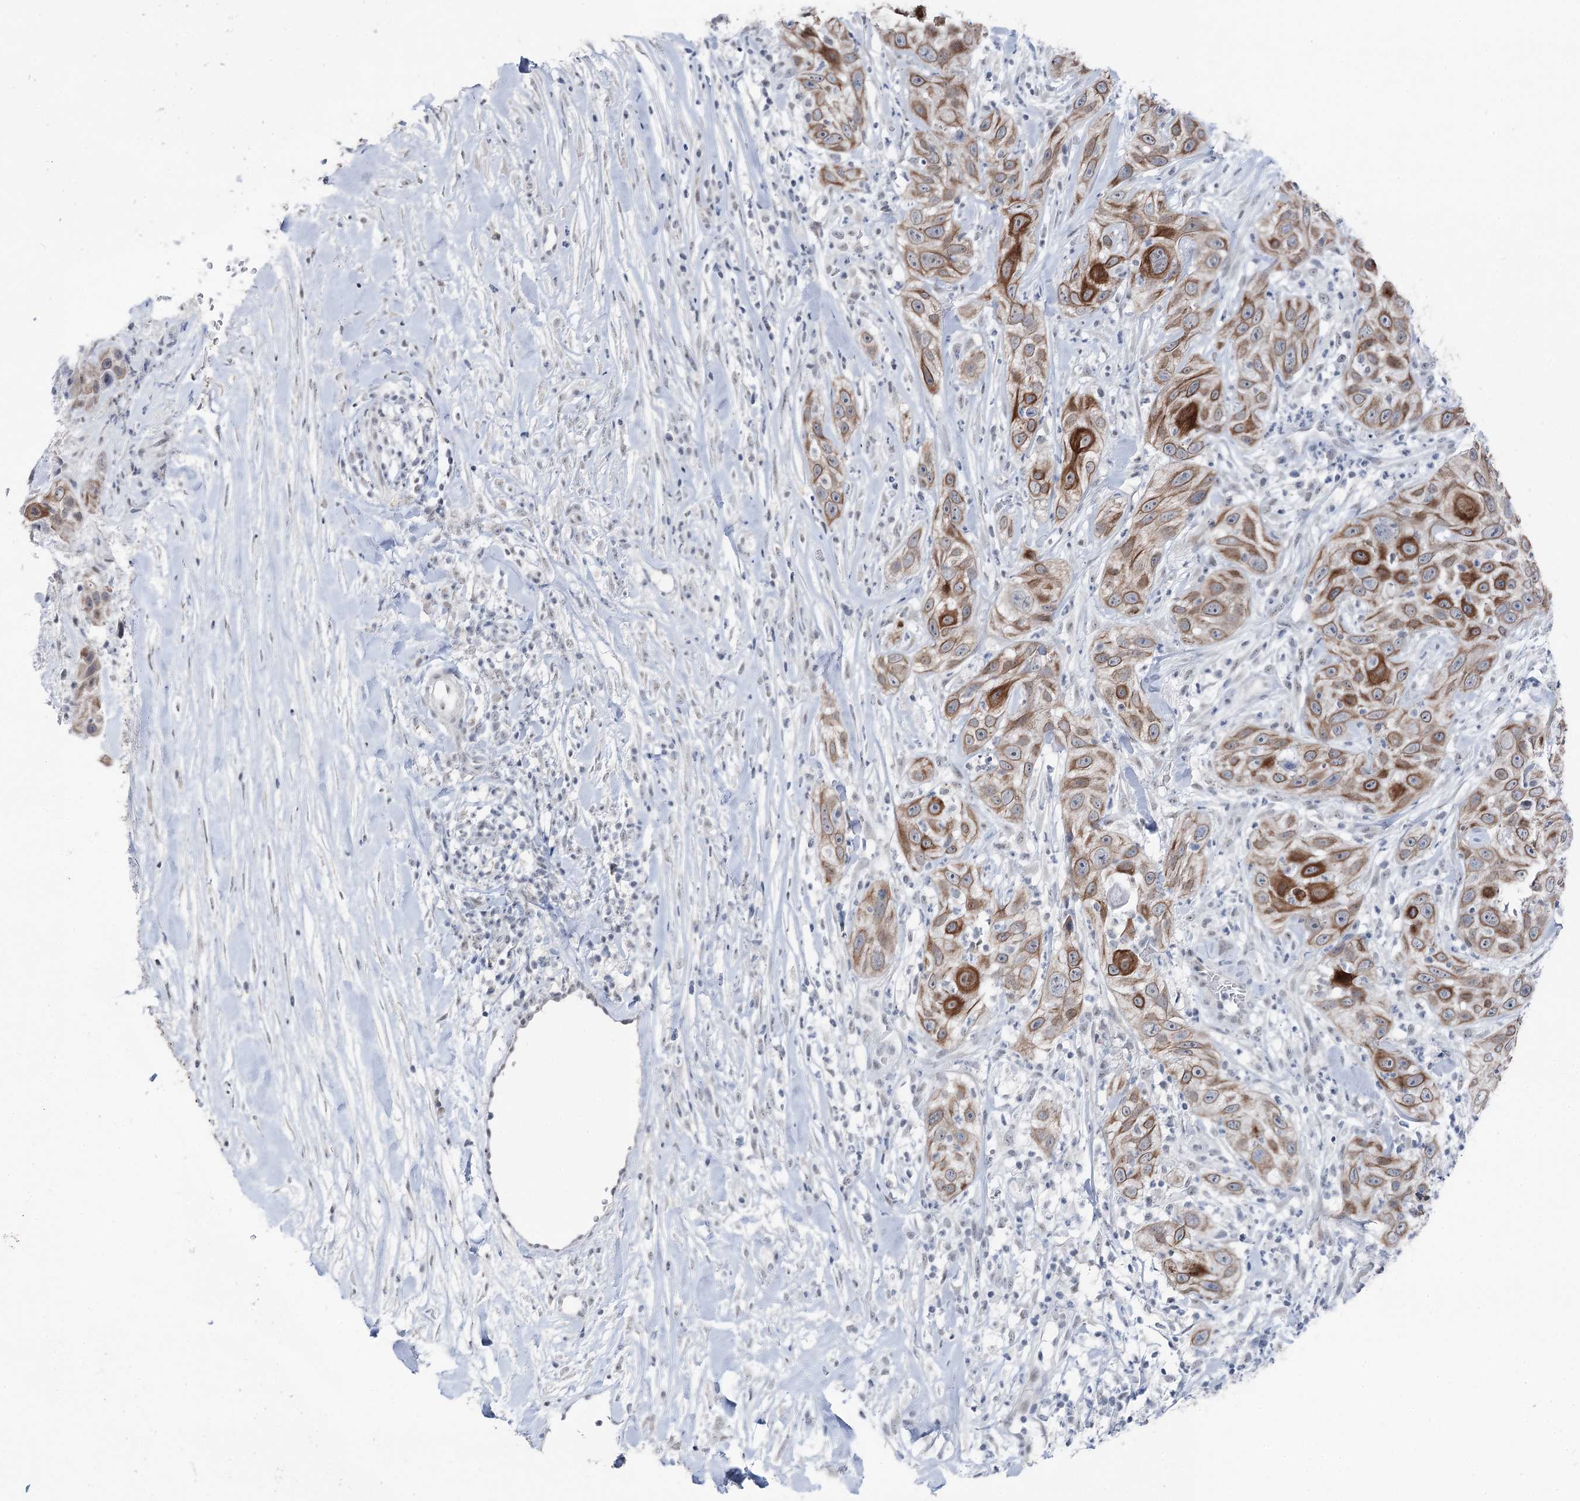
{"staining": {"intensity": "strong", "quantity": ">75%", "location": "cytoplasmic/membranous"}, "tissue": "skin cancer", "cell_type": "Tumor cells", "image_type": "cancer", "snomed": [{"axis": "morphology", "description": "Squamous cell carcinoma, NOS"}, {"axis": "topography", "description": "Skin"}], "caption": "Protein expression analysis of human squamous cell carcinoma (skin) reveals strong cytoplasmic/membranous positivity in approximately >75% of tumor cells.", "gene": "STEEP1", "patient": {"sex": "female", "age": 44}}